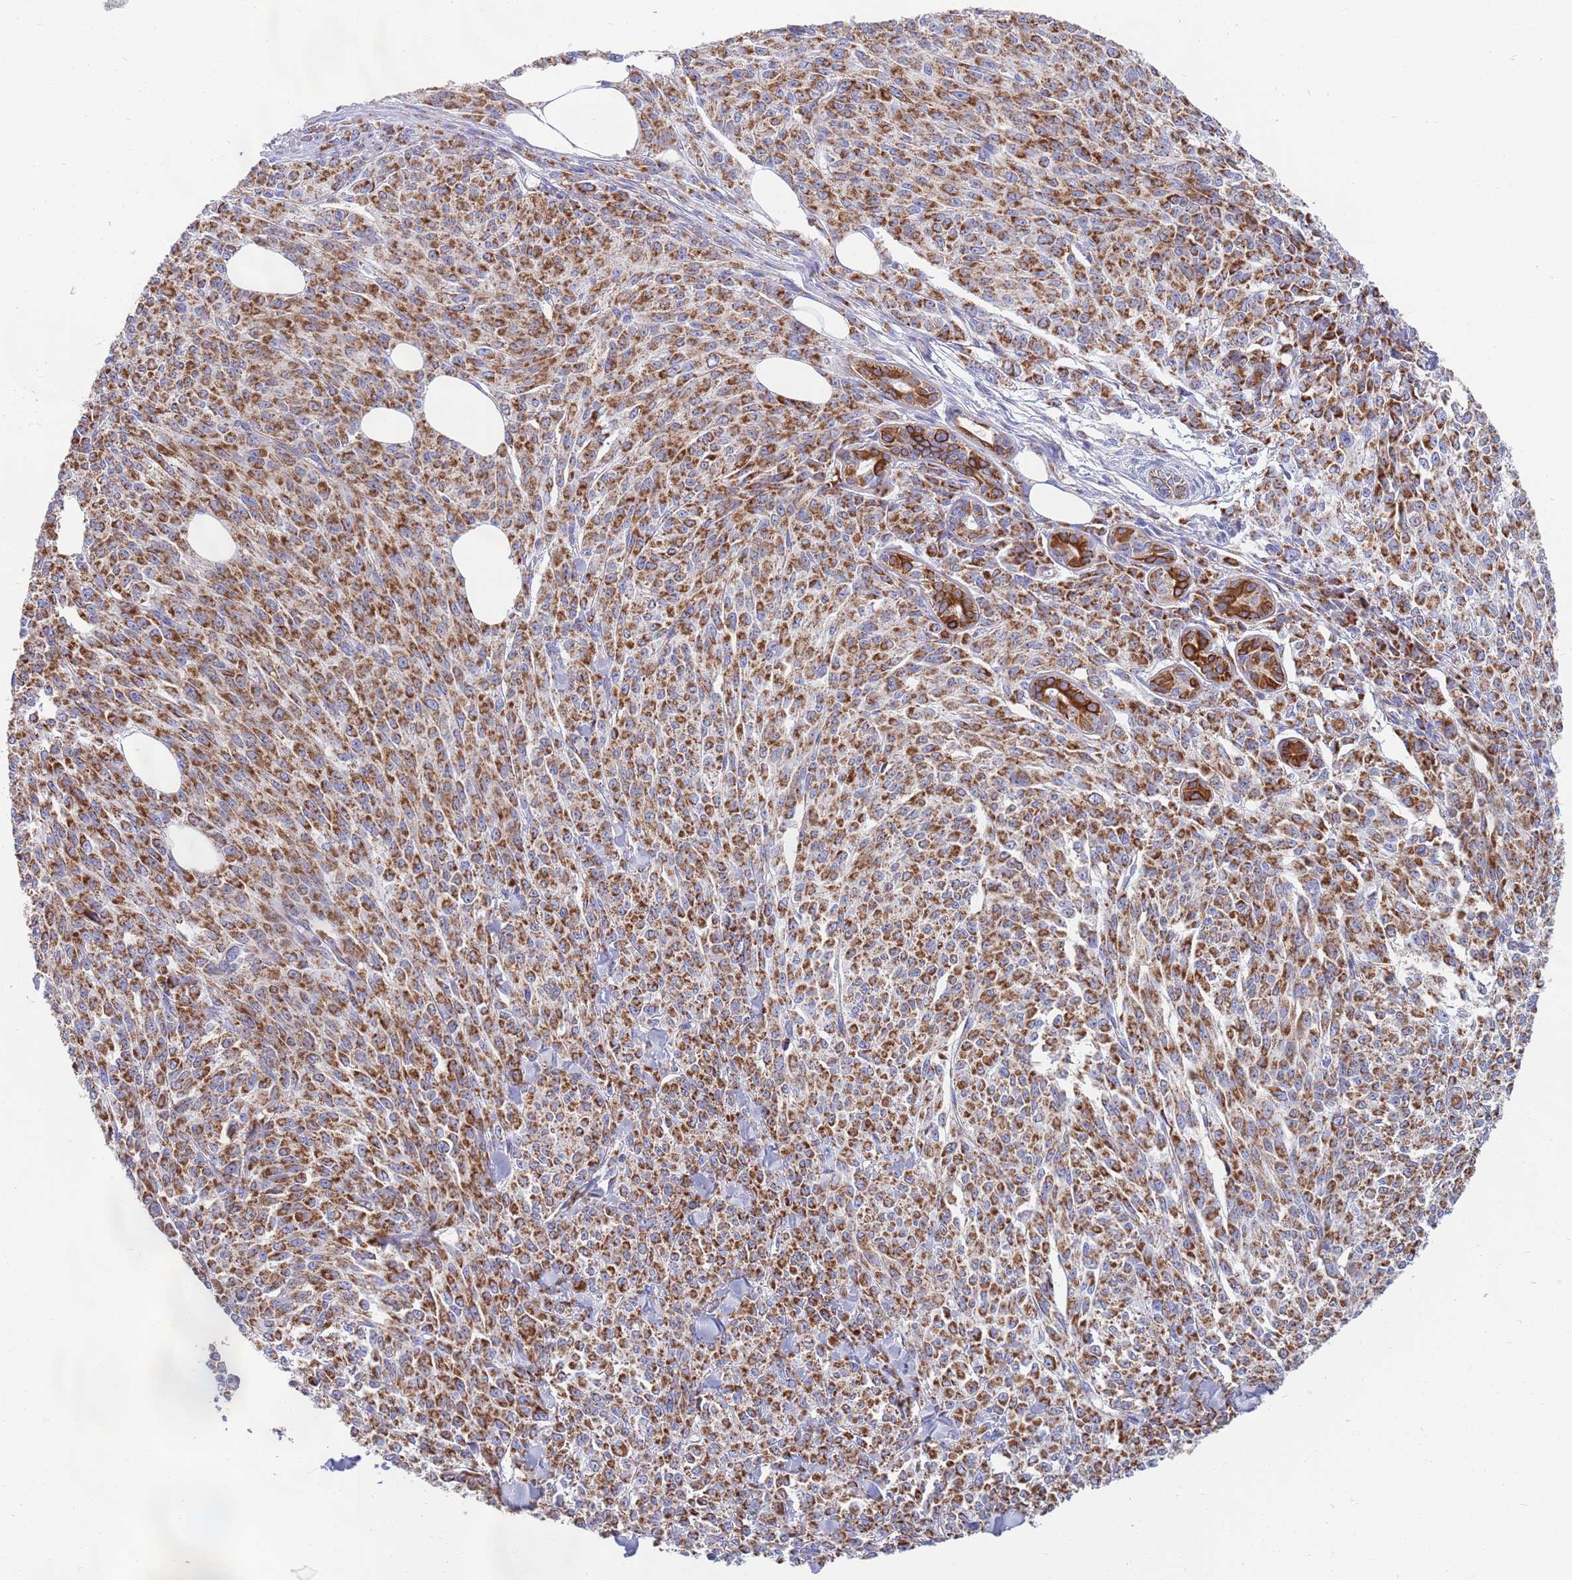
{"staining": {"intensity": "strong", "quantity": ">75%", "location": "cytoplasmic/membranous"}, "tissue": "melanoma", "cell_type": "Tumor cells", "image_type": "cancer", "snomed": [{"axis": "morphology", "description": "Malignant melanoma, NOS"}, {"axis": "topography", "description": "Skin"}], "caption": "A micrograph of human melanoma stained for a protein demonstrates strong cytoplasmic/membranous brown staining in tumor cells.", "gene": "EMC8", "patient": {"sex": "female", "age": 52}}